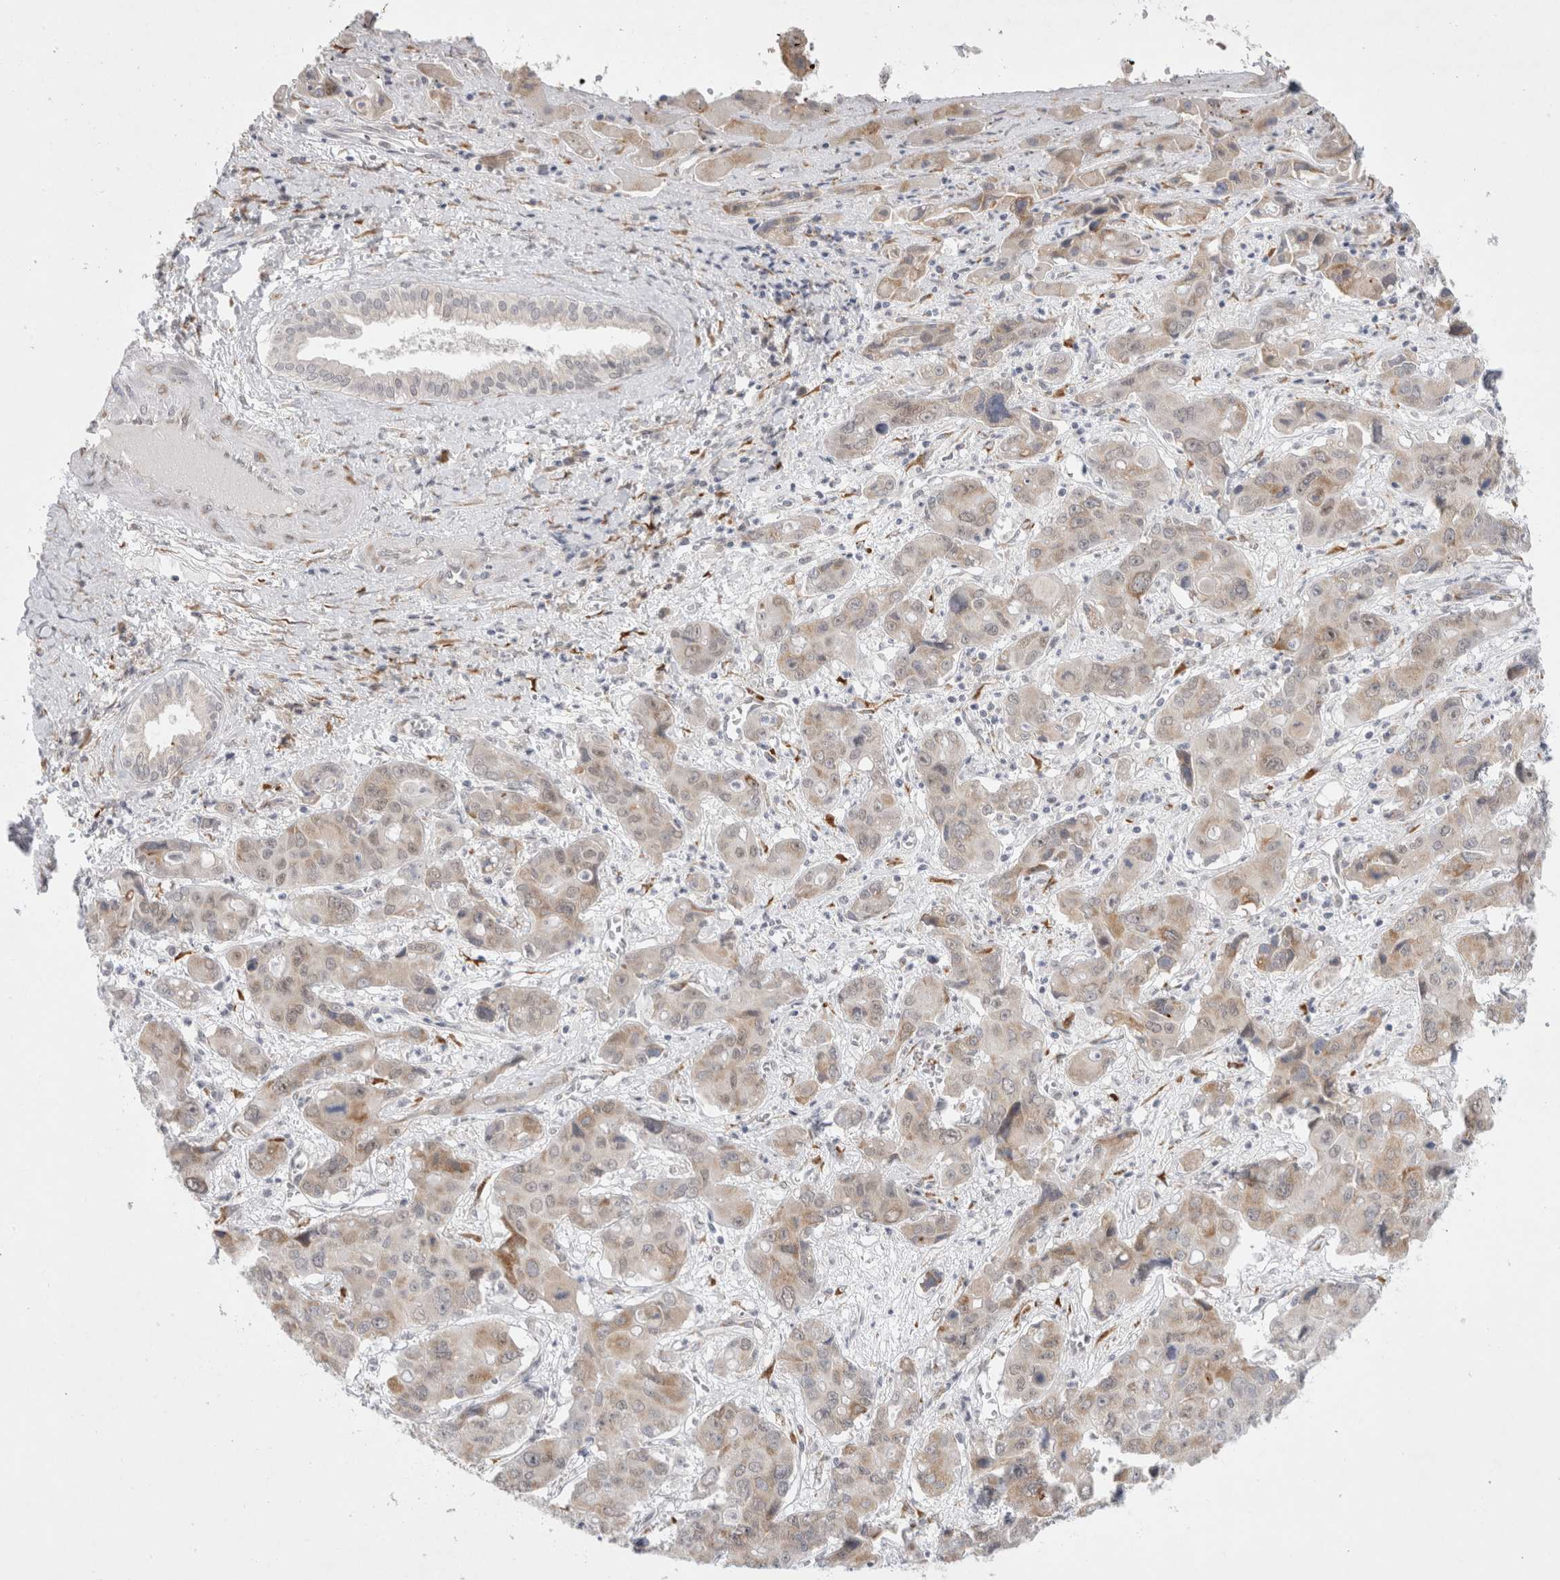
{"staining": {"intensity": "weak", "quantity": "25%-75%", "location": "cytoplasmic/membranous"}, "tissue": "liver cancer", "cell_type": "Tumor cells", "image_type": "cancer", "snomed": [{"axis": "morphology", "description": "Cholangiocarcinoma"}, {"axis": "topography", "description": "Liver"}], "caption": "Immunohistochemical staining of cholangiocarcinoma (liver) demonstrates low levels of weak cytoplasmic/membranous expression in approximately 25%-75% of tumor cells.", "gene": "TRMT1L", "patient": {"sex": "male", "age": 67}}